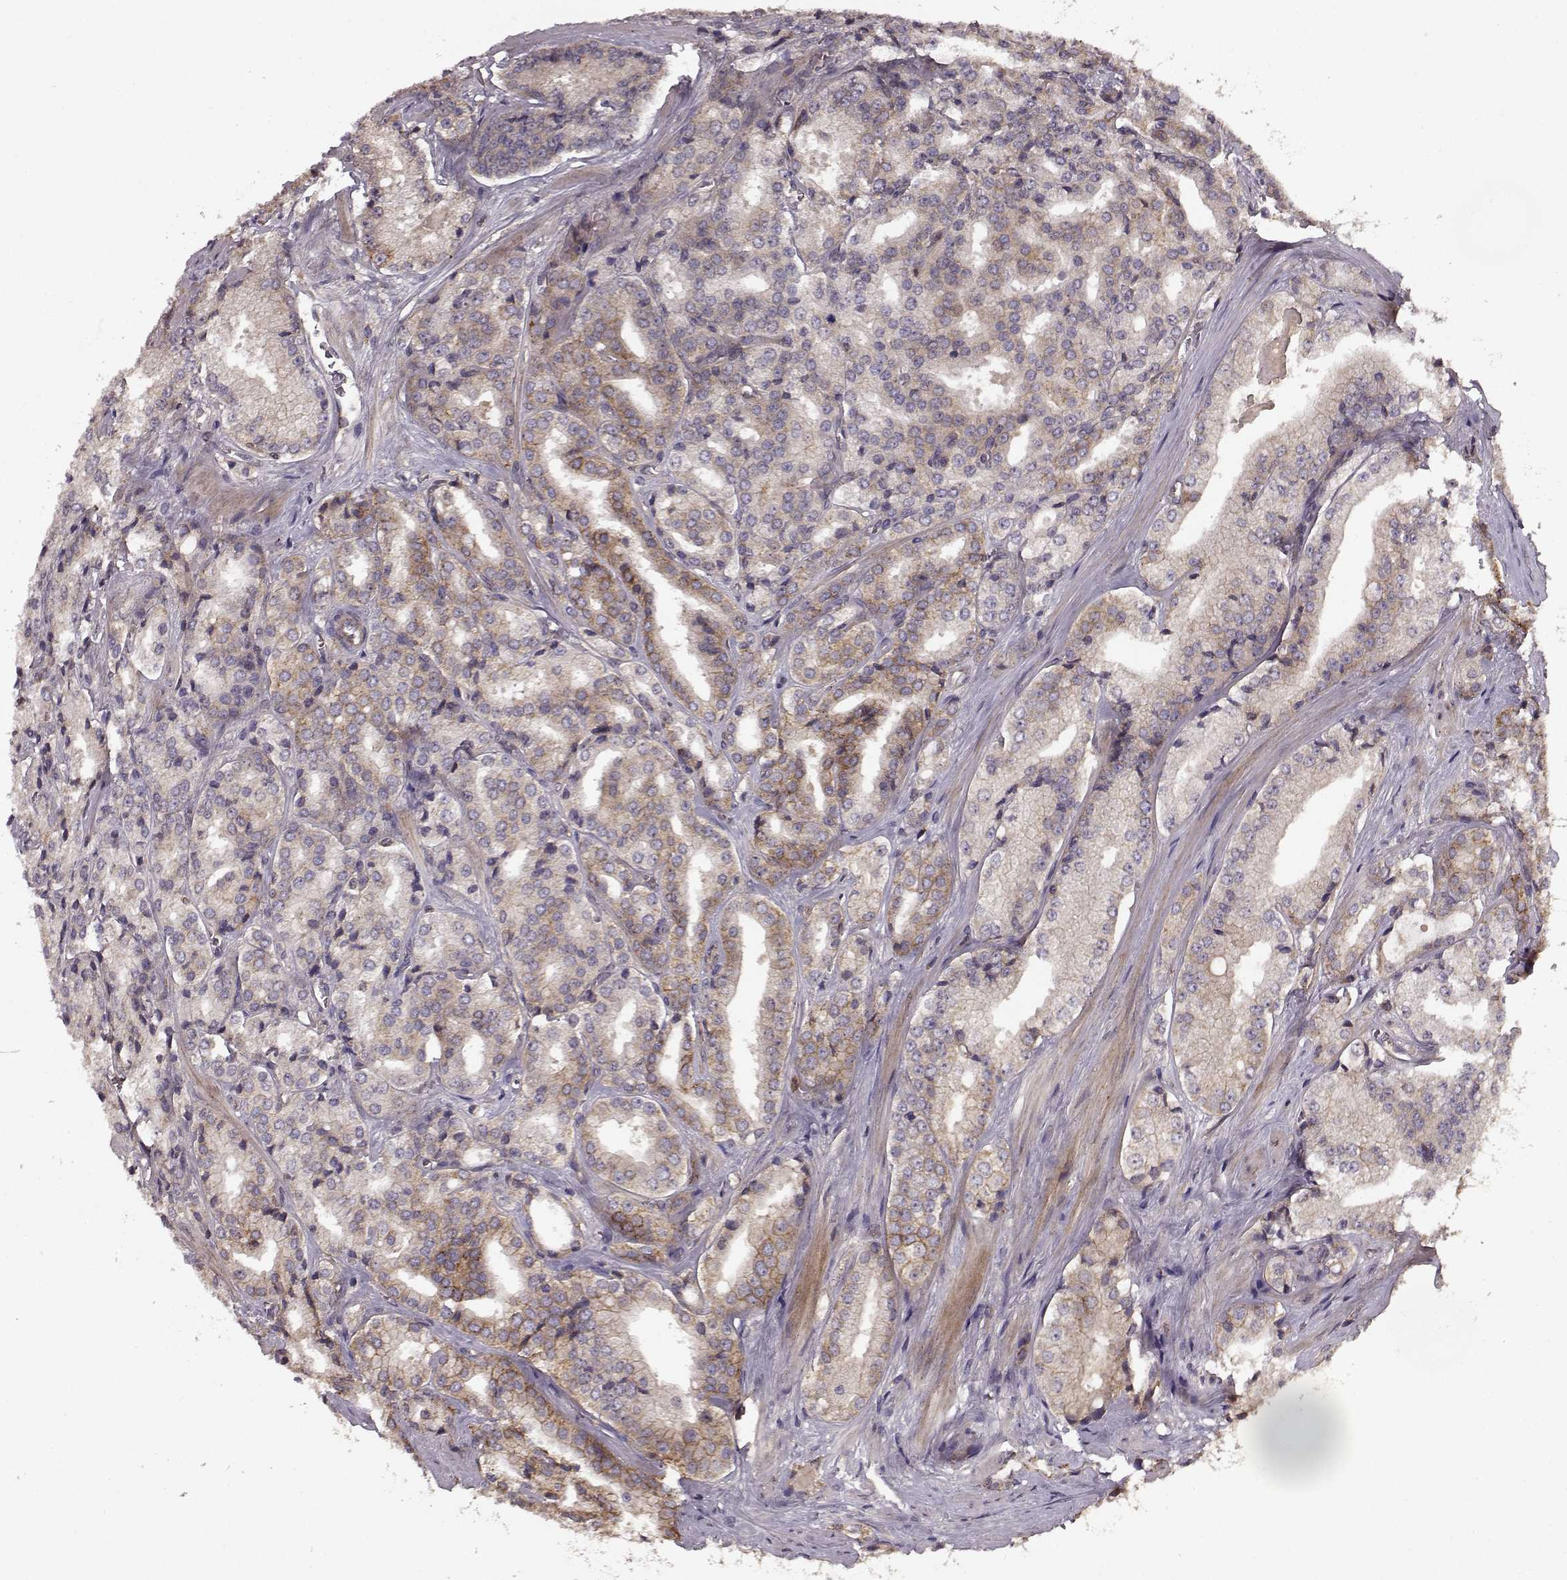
{"staining": {"intensity": "moderate", "quantity": ">75%", "location": "cytoplasmic/membranous"}, "tissue": "prostate cancer", "cell_type": "Tumor cells", "image_type": "cancer", "snomed": [{"axis": "morphology", "description": "Adenocarcinoma, Low grade"}, {"axis": "topography", "description": "Prostate"}], "caption": "Brown immunohistochemical staining in prostate cancer (low-grade adenocarcinoma) displays moderate cytoplasmic/membranous expression in approximately >75% of tumor cells.", "gene": "IFRD2", "patient": {"sex": "male", "age": 56}}